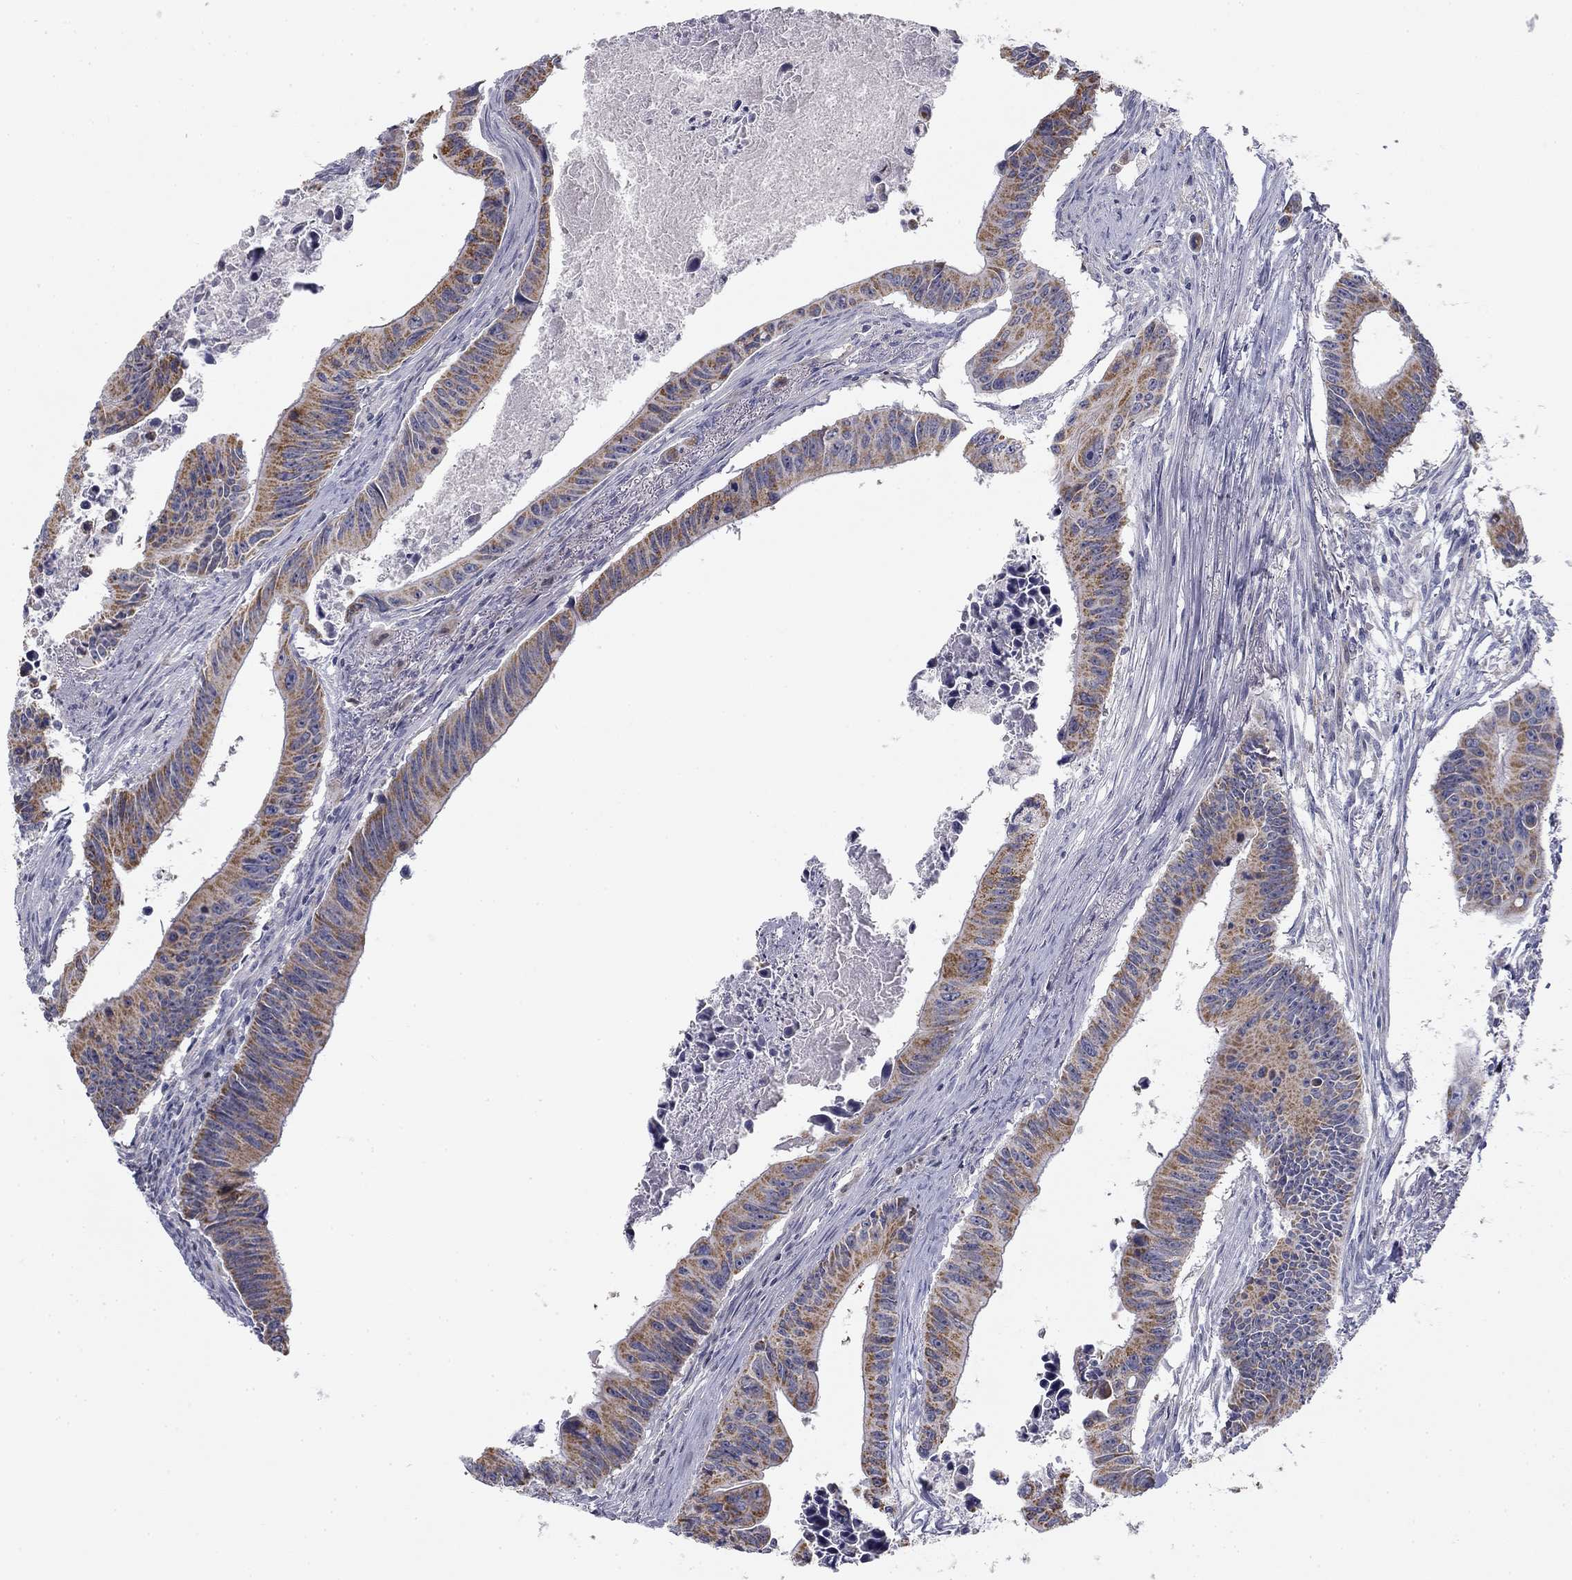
{"staining": {"intensity": "moderate", "quantity": ">75%", "location": "cytoplasmic/membranous"}, "tissue": "colorectal cancer", "cell_type": "Tumor cells", "image_type": "cancer", "snomed": [{"axis": "morphology", "description": "Adenocarcinoma, NOS"}, {"axis": "topography", "description": "Colon"}], "caption": "Immunohistochemical staining of human adenocarcinoma (colorectal) displays moderate cytoplasmic/membranous protein positivity in approximately >75% of tumor cells.", "gene": "SLC2A9", "patient": {"sex": "female", "age": 87}}